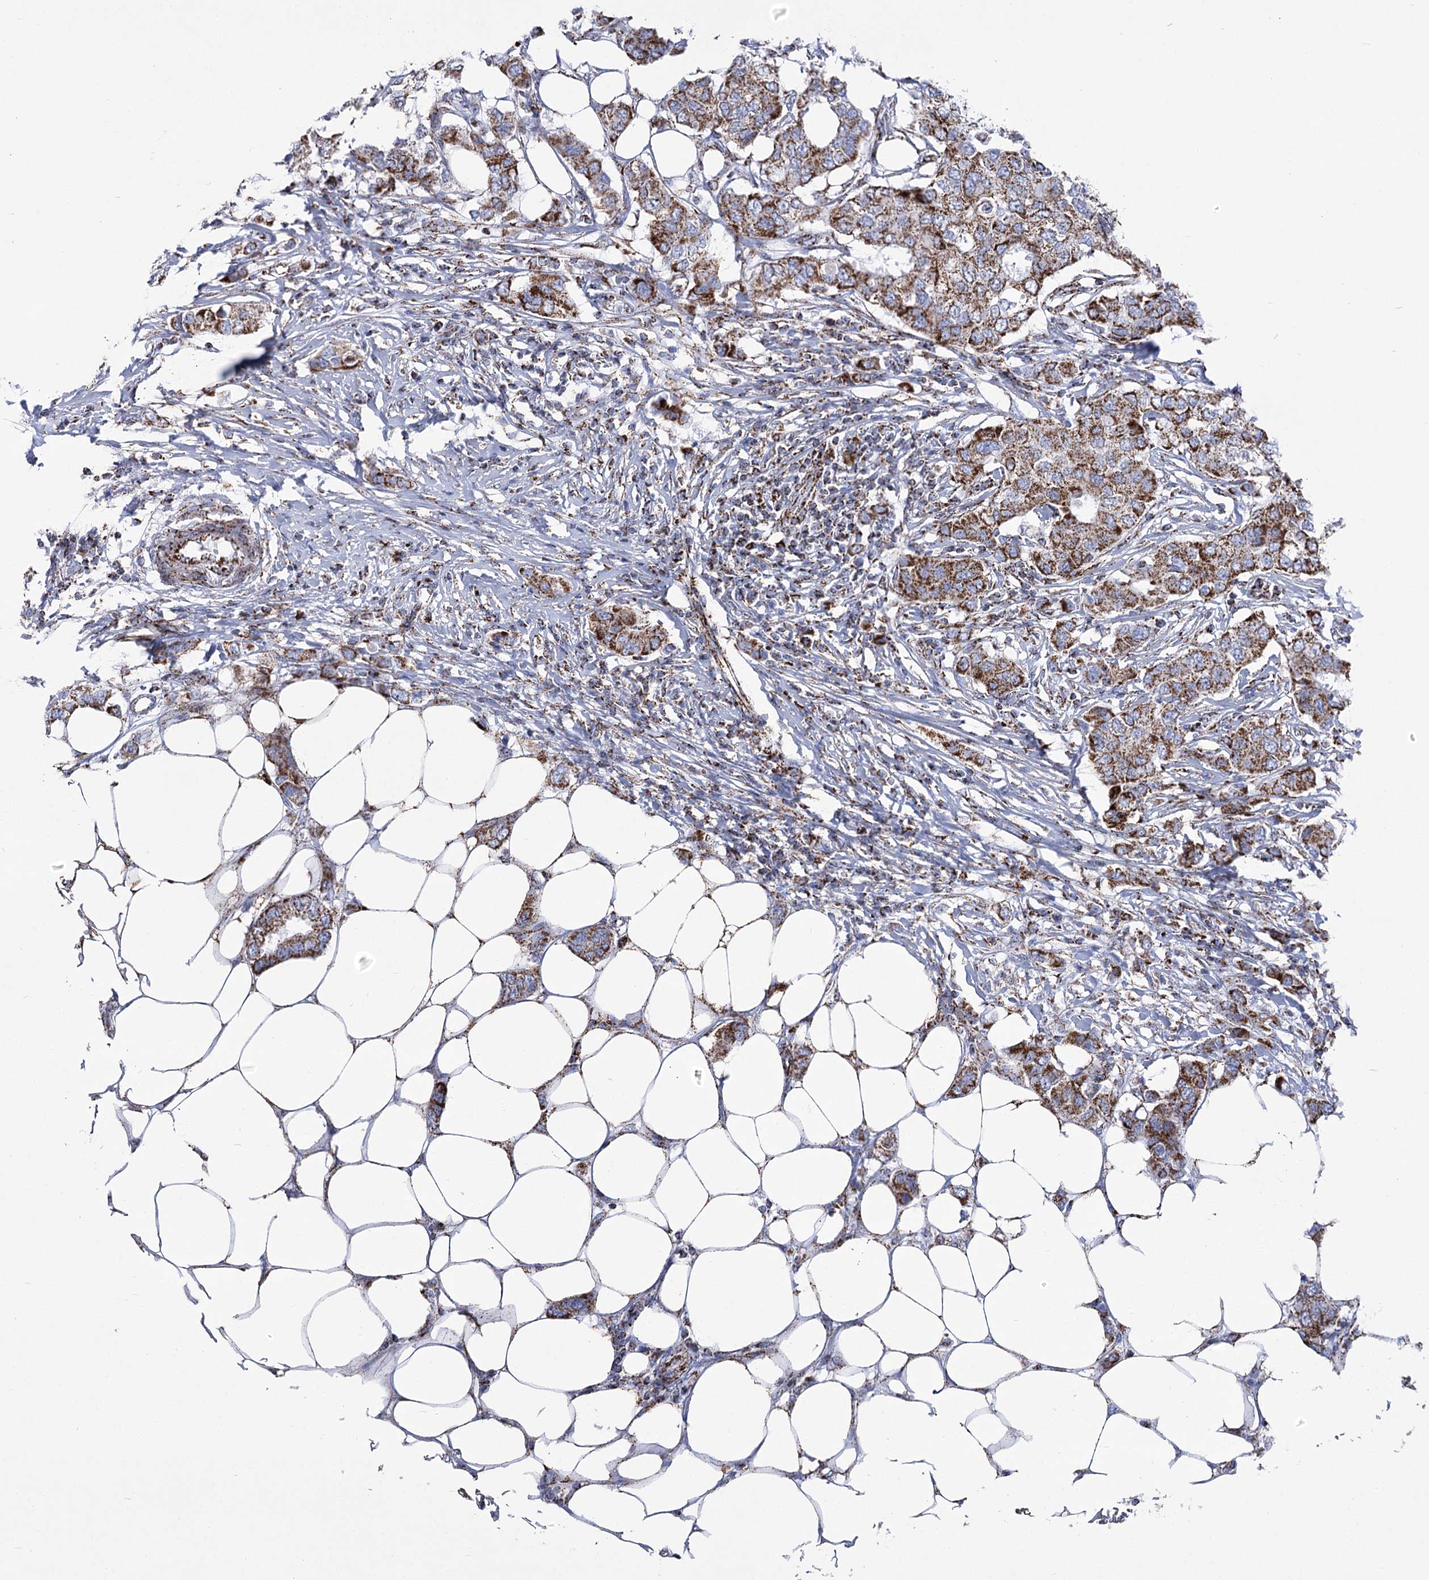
{"staining": {"intensity": "strong", "quantity": ">75%", "location": "cytoplasmic/membranous"}, "tissue": "breast cancer", "cell_type": "Tumor cells", "image_type": "cancer", "snomed": [{"axis": "morphology", "description": "Duct carcinoma"}, {"axis": "topography", "description": "Breast"}], "caption": "Immunohistochemical staining of breast cancer (intraductal carcinoma) displays strong cytoplasmic/membranous protein staining in approximately >75% of tumor cells. (Brightfield microscopy of DAB IHC at high magnification).", "gene": "PDHB", "patient": {"sex": "female", "age": 50}}